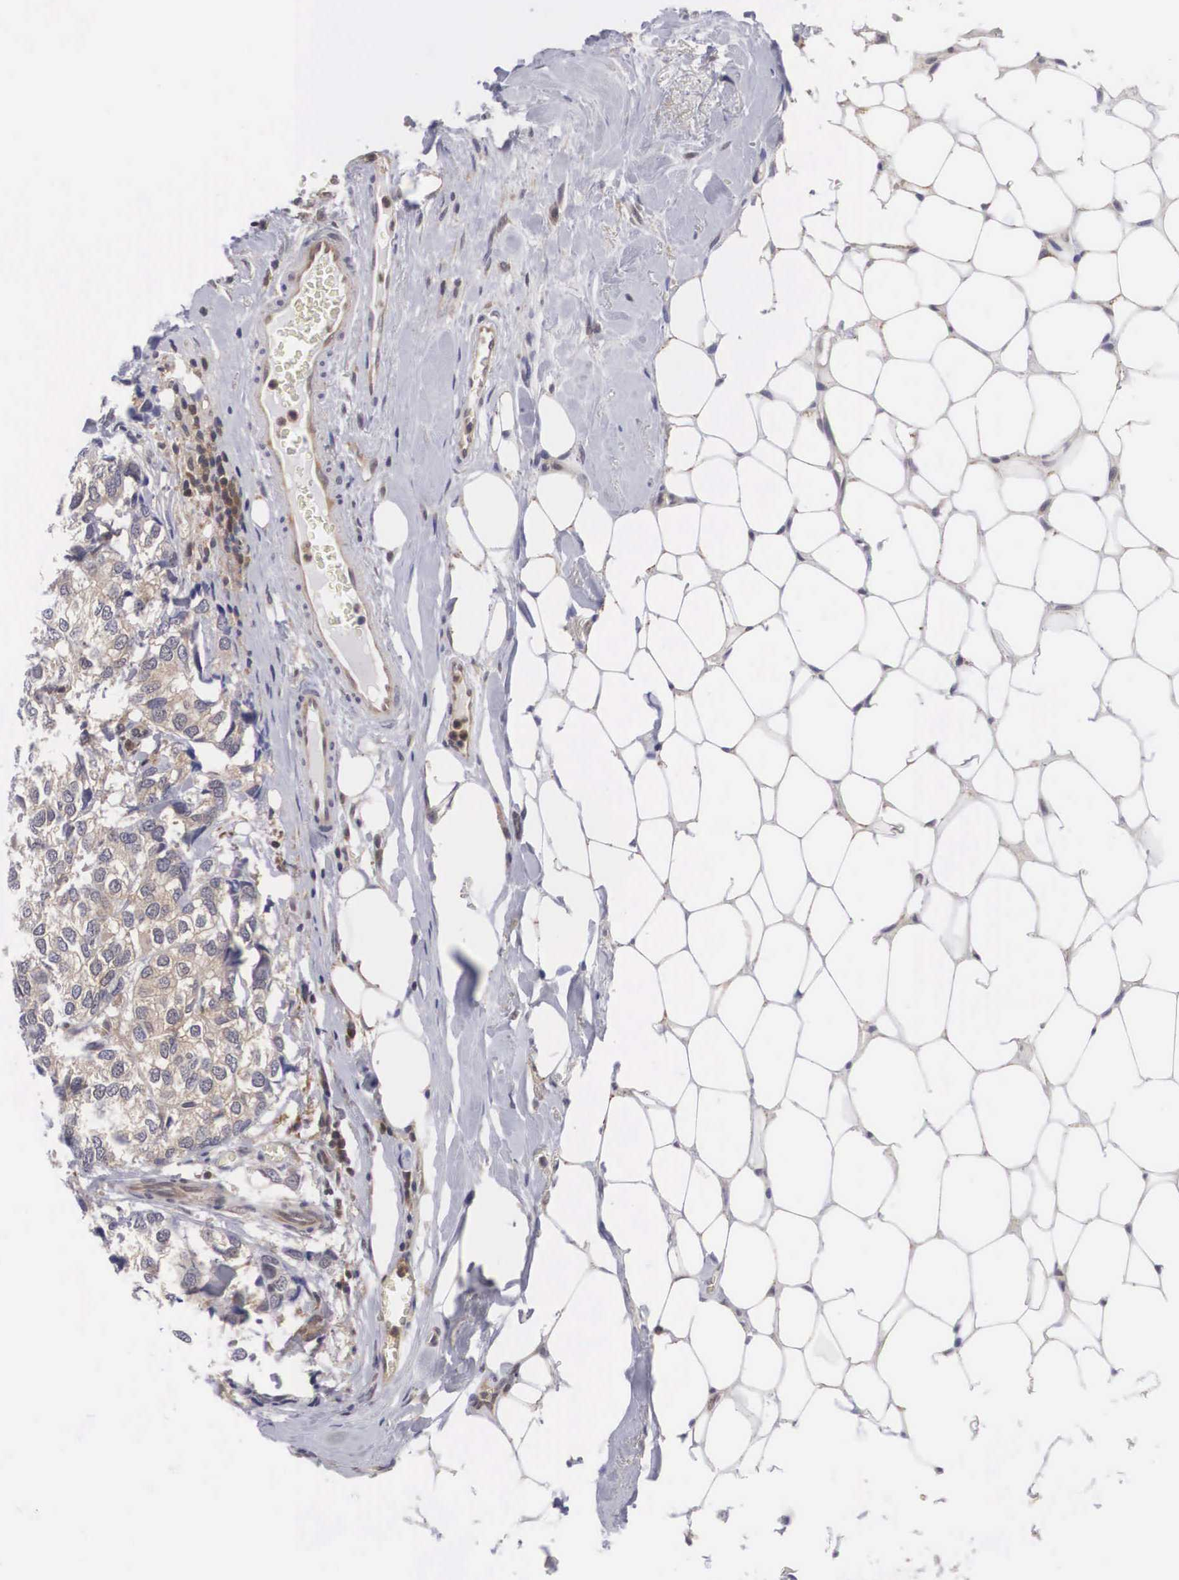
{"staining": {"intensity": "negative", "quantity": "none", "location": "none"}, "tissue": "breast cancer", "cell_type": "Tumor cells", "image_type": "cancer", "snomed": [{"axis": "morphology", "description": "Duct carcinoma"}, {"axis": "topography", "description": "Breast"}], "caption": "Protein analysis of breast intraductal carcinoma reveals no significant positivity in tumor cells.", "gene": "ADSL", "patient": {"sex": "female", "age": 68}}